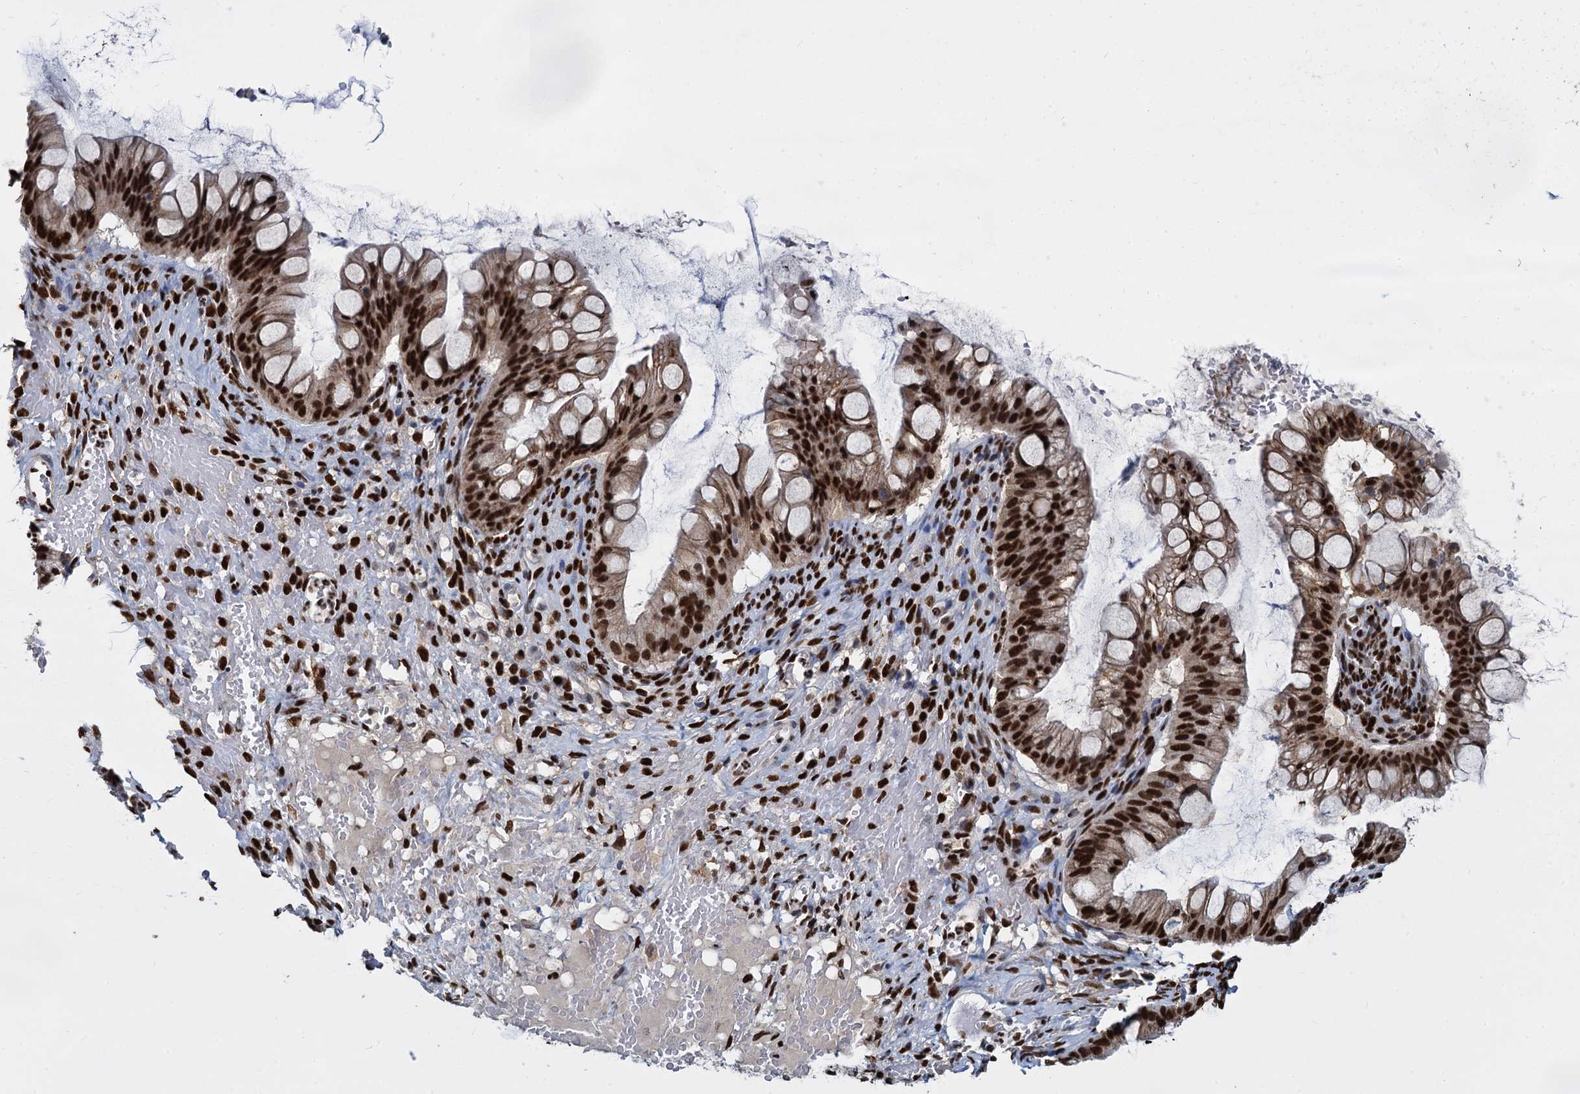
{"staining": {"intensity": "strong", "quantity": ">75%", "location": "nuclear"}, "tissue": "ovarian cancer", "cell_type": "Tumor cells", "image_type": "cancer", "snomed": [{"axis": "morphology", "description": "Cystadenocarcinoma, mucinous, NOS"}, {"axis": "topography", "description": "Ovary"}], "caption": "Brown immunohistochemical staining in human ovarian mucinous cystadenocarcinoma demonstrates strong nuclear expression in approximately >75% of tumor cells.", "gene": "DCPS", "patient": {"sex": "female", "age": 73}}